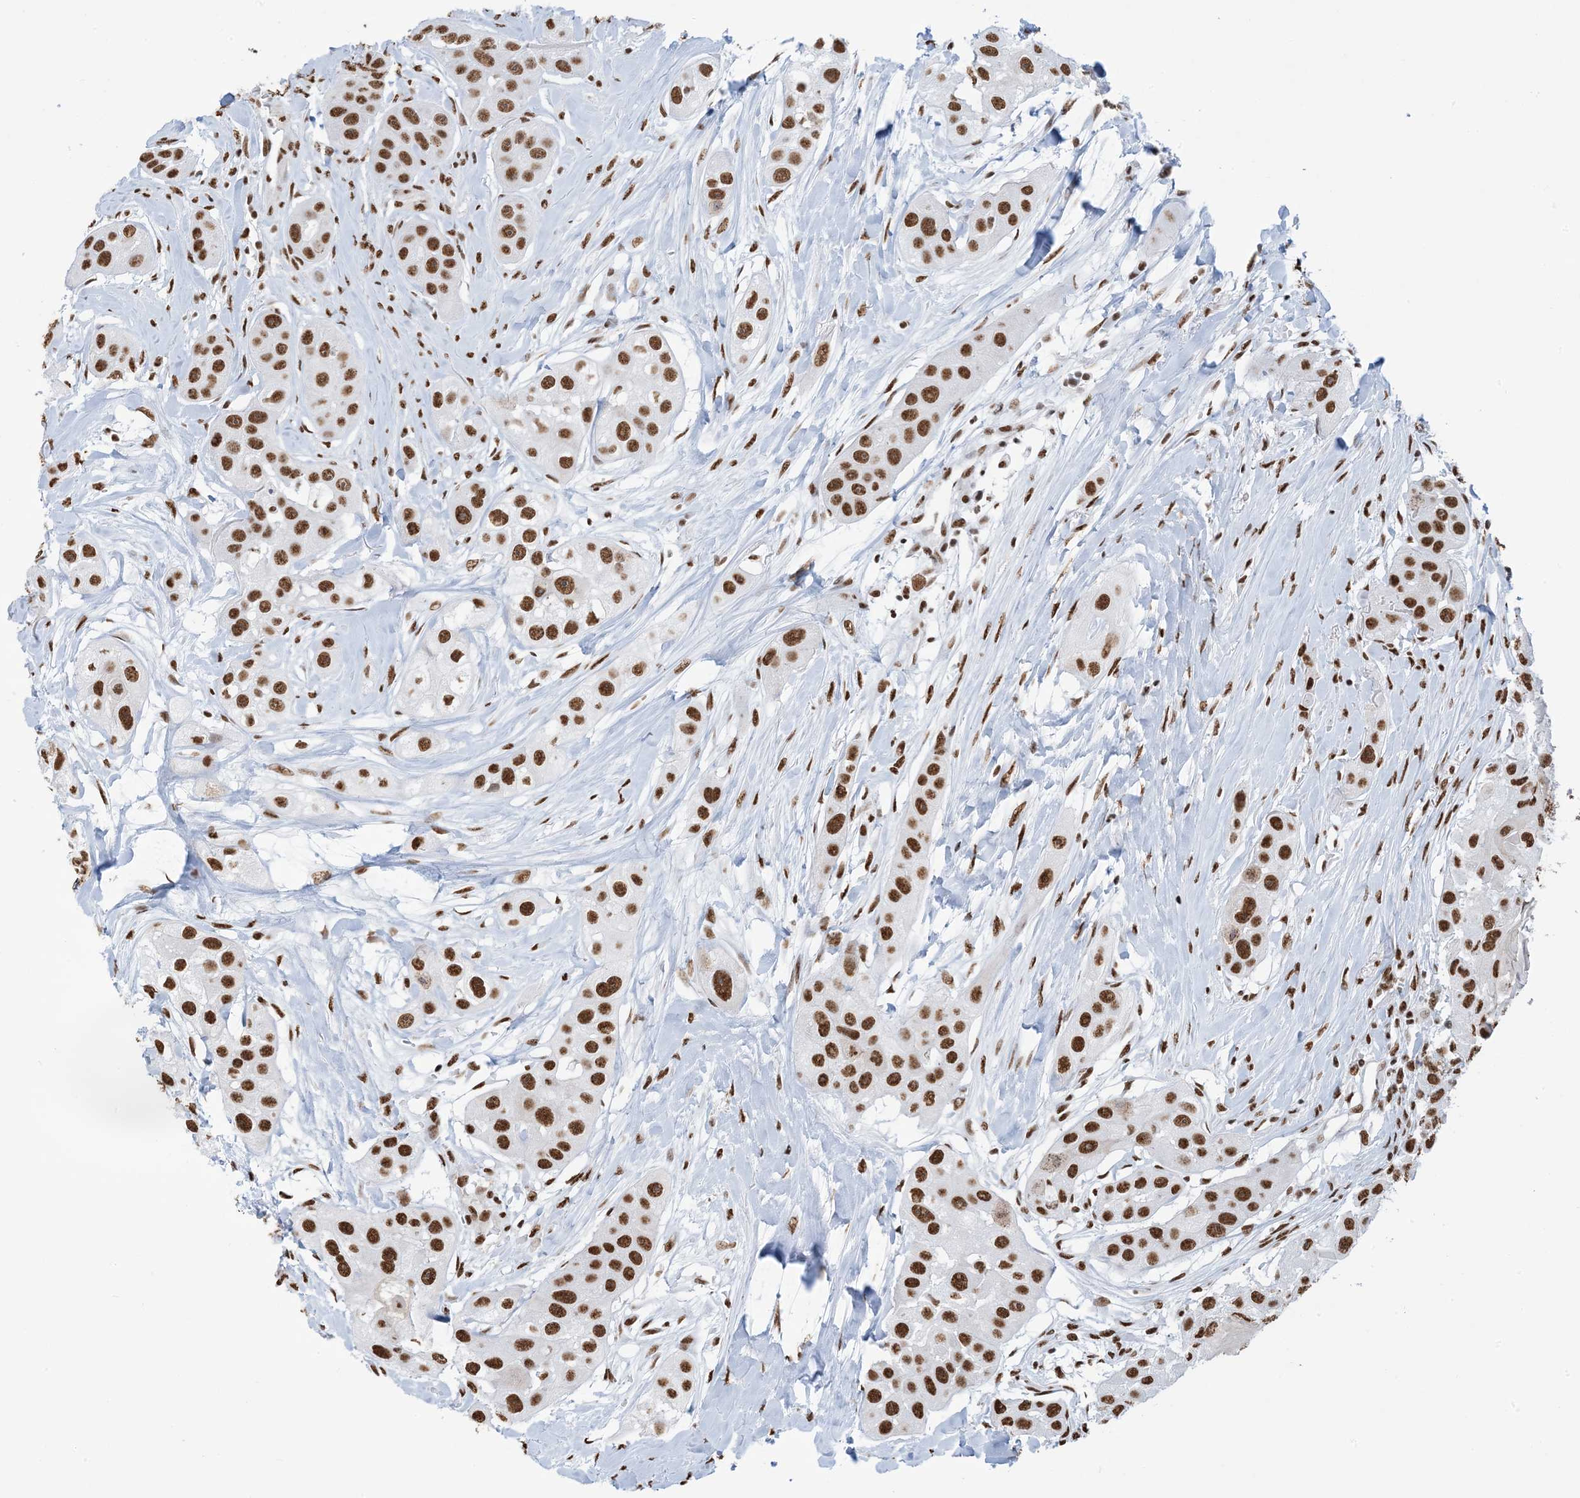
{"staining": {"intensity": "strong", "quantity": ">75%", "location": "nuclear"}, "tissue": "head and neck cancer", "cell_type": "Tumor cells", "image_type": "cancer", "snomed": [{"axis": "morphology", "description": "Normal tissue, NOS"}, {"axis": "morphology", "description": "Squamous cell carcinoma, NOS"}, {"axis": "topography", "description": "Skeletal muscle"}, {"axis": "topography", "description": "Head-Neck"}], "caption": "IHC micrograph of human head and neck cancer (squamous cell carcinoma) stained for a protein (brown), which demonstrates high levels of strong nuclear positivity in about >75% of tumor cells.", "gene": "ZNF792", "patient": {"sex": "male", "age": 51}}